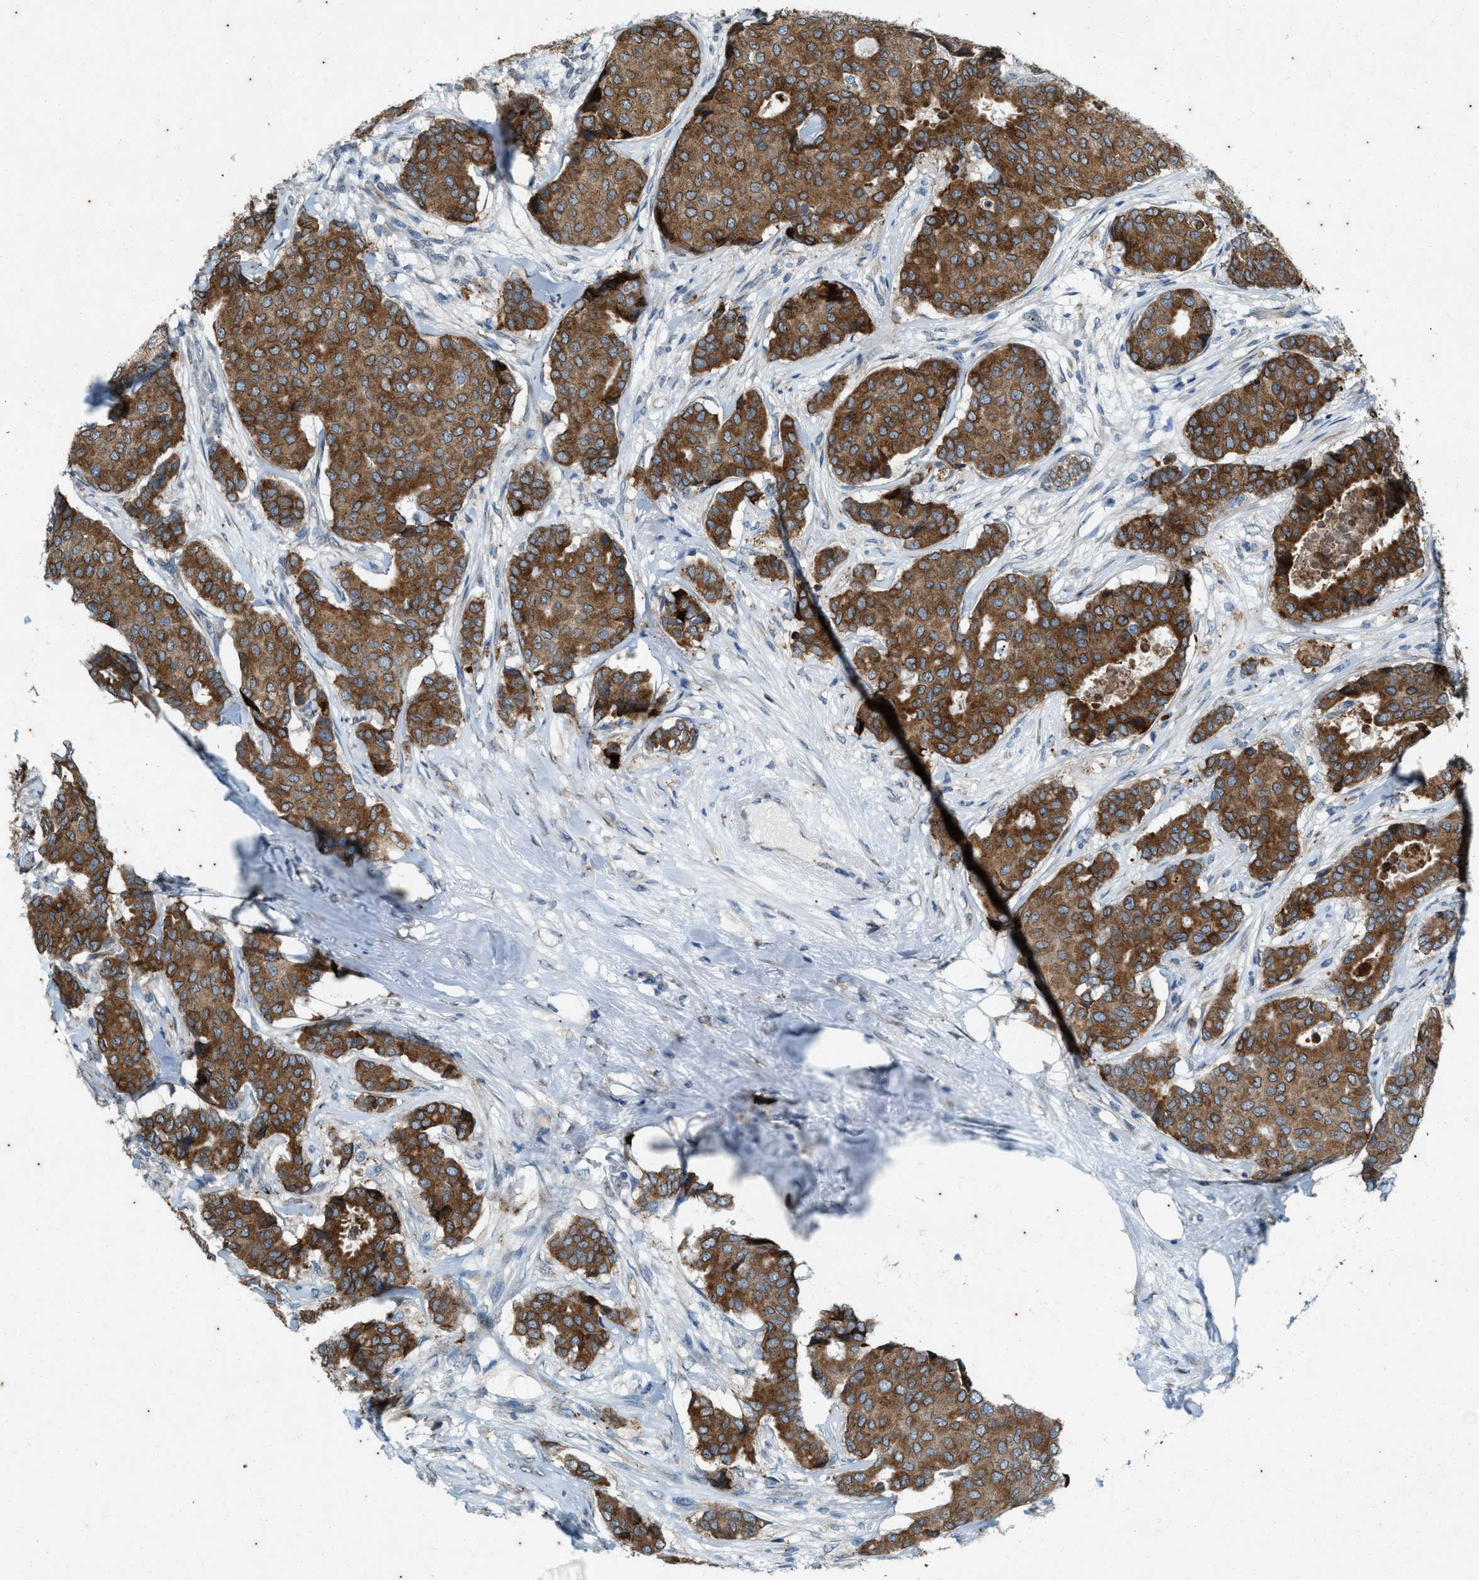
{"staining": {"intensity": "moderate", "quantity": ">75%", "location": "cytoplasmic/membranous"}, "tissue": "breast cancer", "cell_type": "Tumor cells", "image_type": "cancer", "snomed": [{"axis": "morphology", "description": "Duct carcinoma"}, {"axis": "topography", "description": "Breast"}], "caption": "A high-resolution histopathology image shows immunohistochemistry staining of infiltrating ductal carcinoma (breast), which shows moderate cytoplasmic/membranous positivity in approximately >75% of tumor cells.", "gene": "CHPF2", "patient": {"sex": "female", "age": 75}}